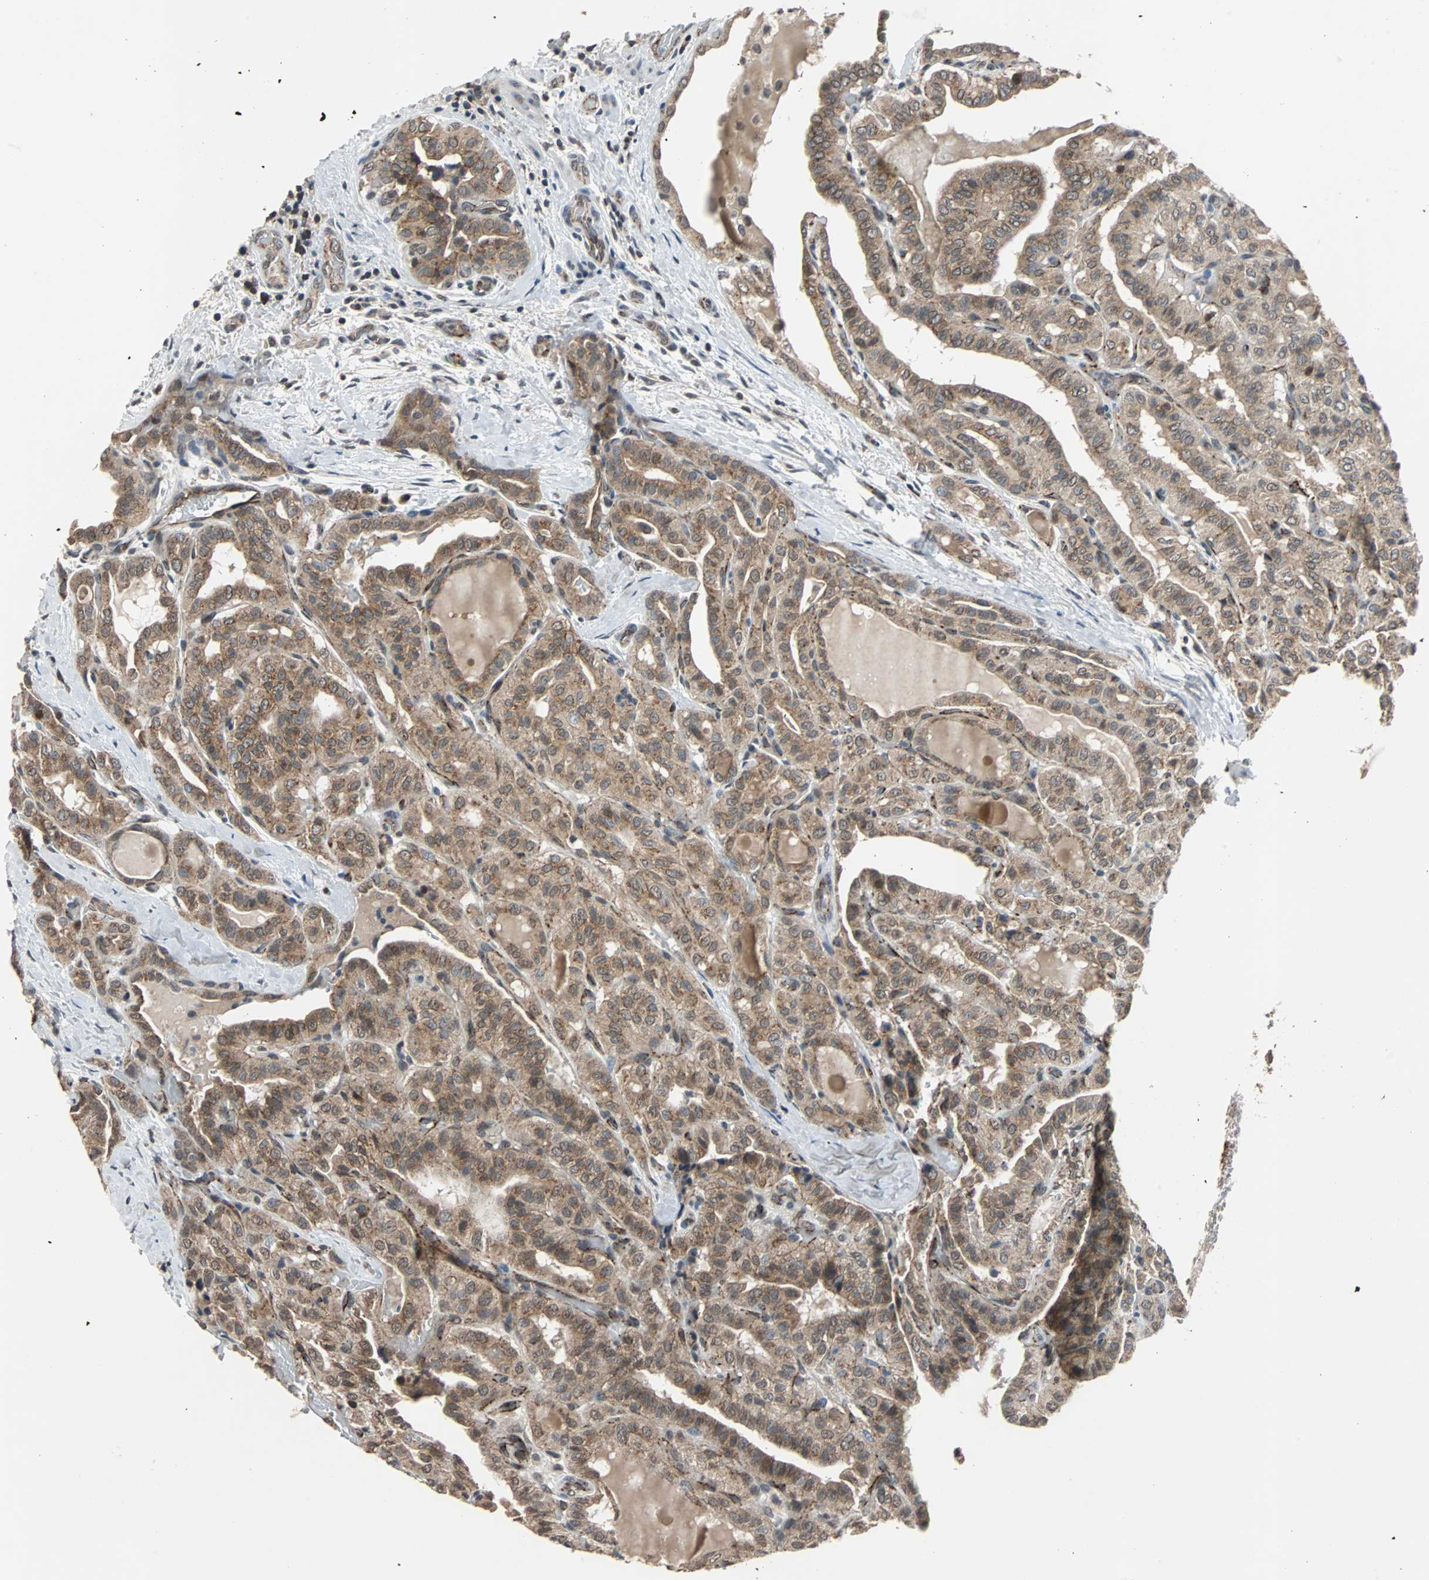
{"staining": {"intensity": "moderate", "quantity": ">75%", "location": "cytoplasmic/membranous"}, "tissue": "thyroid cancer", "cell_type": "Tumor cells", "image_type": "cancer", "snomed": [{"axis": "morphology", "description": "Papillary adenocarcinoma, NOS"}, {"axis": "topography", "description": "Thyroid gland"}], "caption": "There is medium levels of moderate cytoplasmic/membranous staining in tumor cells of thyroid cancer, as demonstrated by immunohistochemical staining (brown color).", "gene": "LSR", "patient": {"sex": "male", "age": 77}}